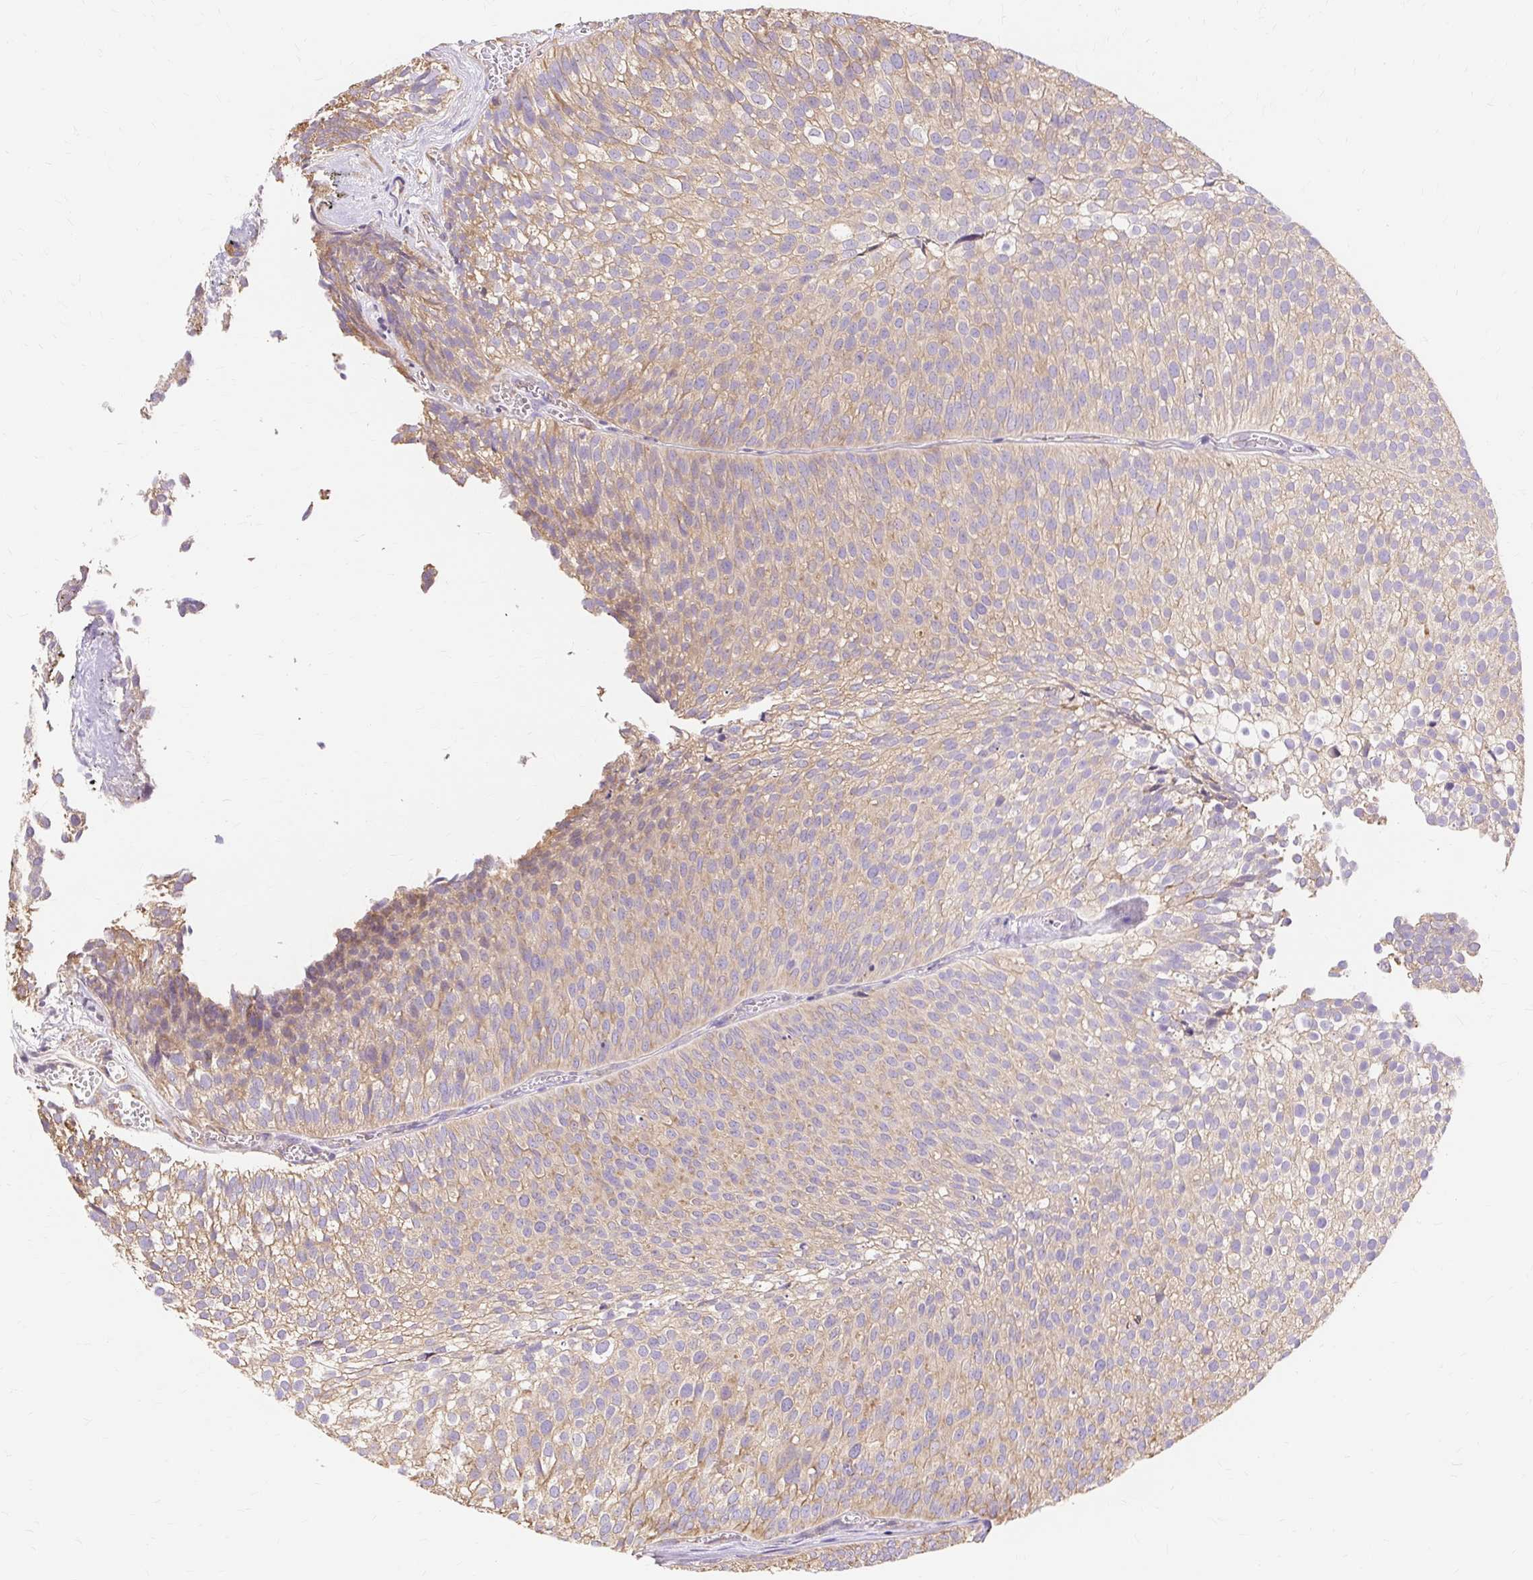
{"staining": {"intensity": "weak", "quantity": "25%-75%", "location": "cytoplasmic/membranous"}, "tissue": "urothelial cancer", "cell_type": "Tumor cells", "image_type": "cancer", "snomed": [{"axis": "morphology", "description": "Urothelial carcinoma, Low grade"}, {"axis": "topography", "description": "Urinary bladder"}], "caption": "Protein staining of urothelial cancer tissue demonstrates weak cytoplasmic/membranous positivity in approximately 25%-75% of tumor cells.", "gene": "RPS17", "patient": {"sex": "male", "age": 91}}